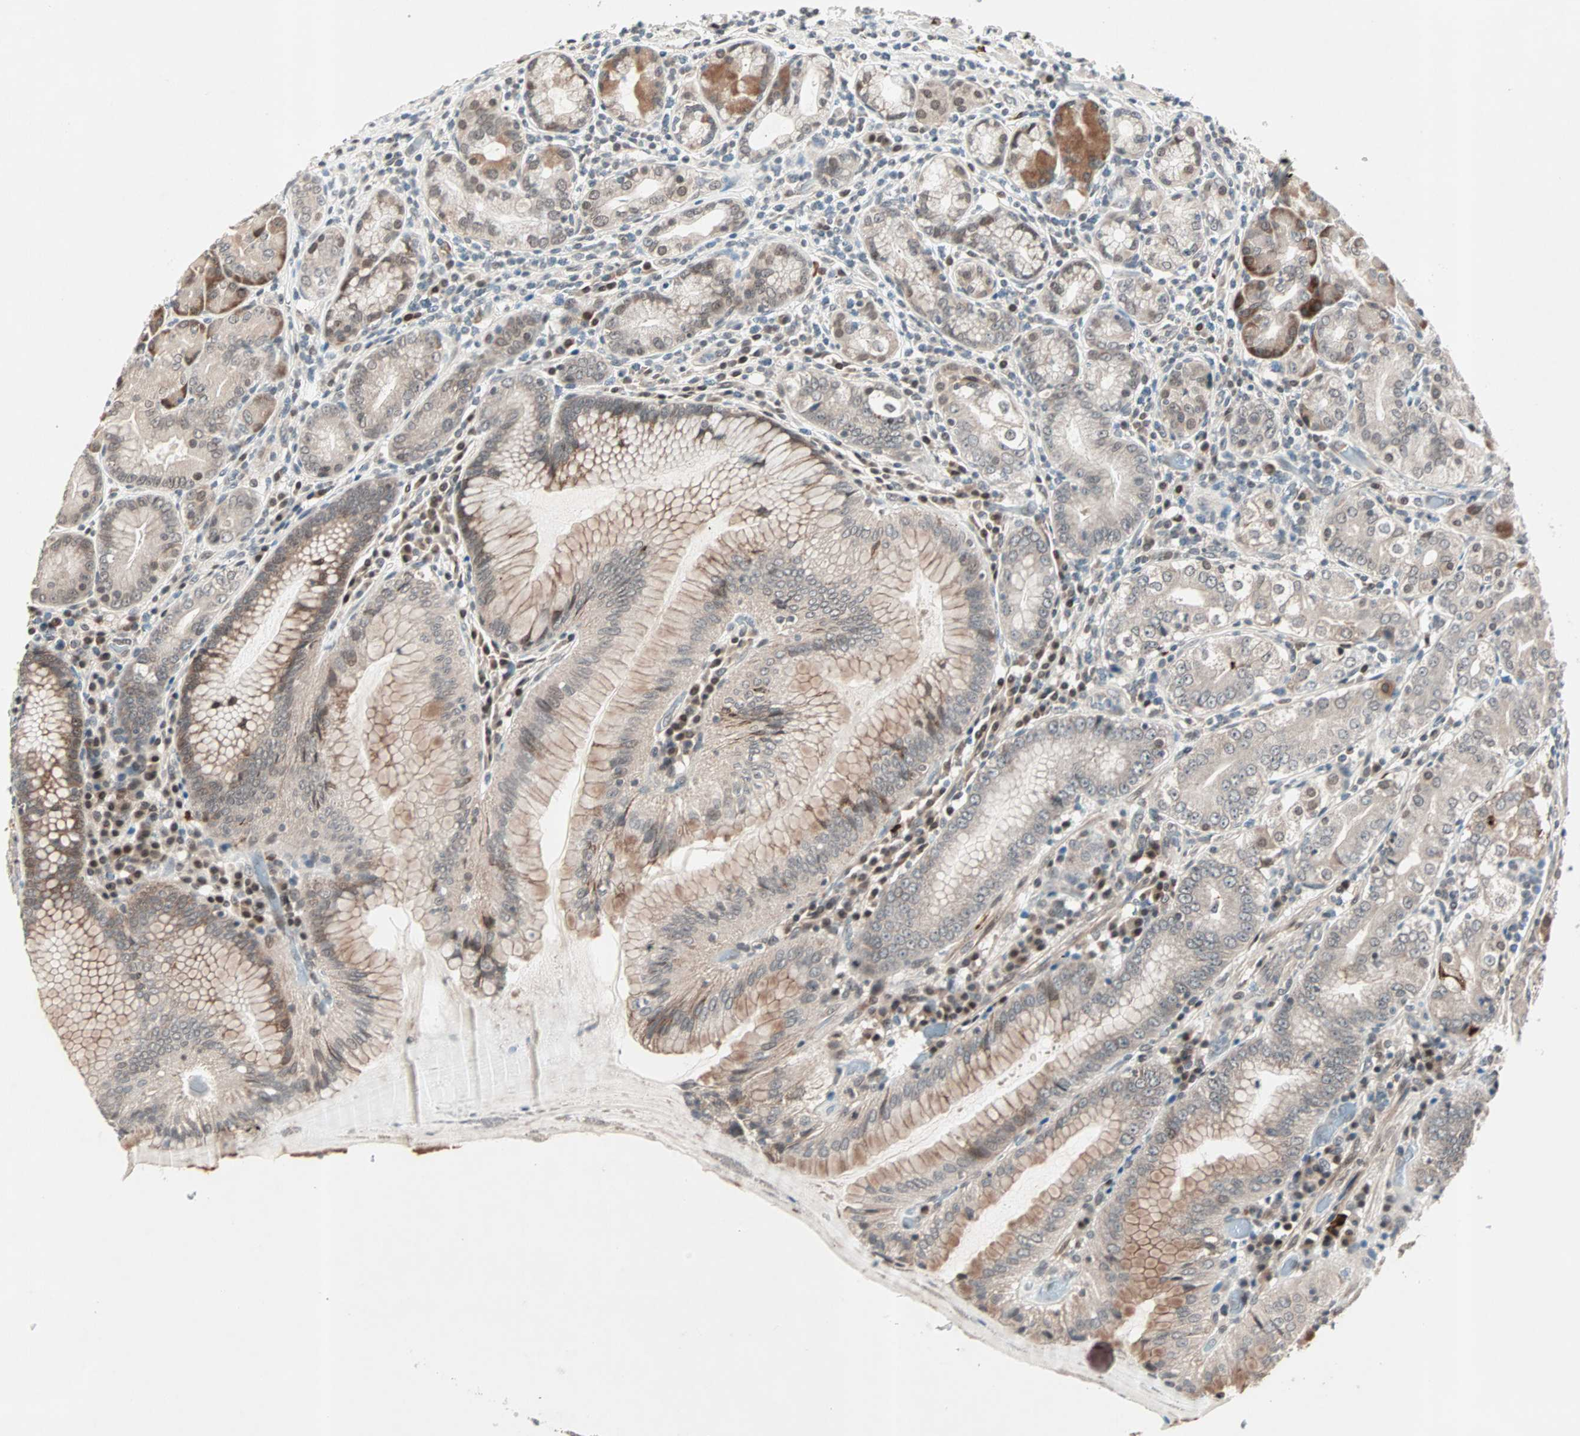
{"staining": {"intensity": "moderate", "quantity": "25%-75%", "location": "cytoplasmic/membranous"}, "tissue": "stomach", "cell_type": "Glandular cells", "image_type": "normal", "snomed": [{"axis": "morphology", "description": "Normal tissue, NOS"}, {"axis": "topography", "description": "Stomach, lower"}], "caption": "A medium amount of moderate cytoplasmic/membranous positivity is appreciated in about 25%-75% of glandular cells in normal stomach.", "gene": "PGBD1", "patient": {"sex": "female", "age": 76}}